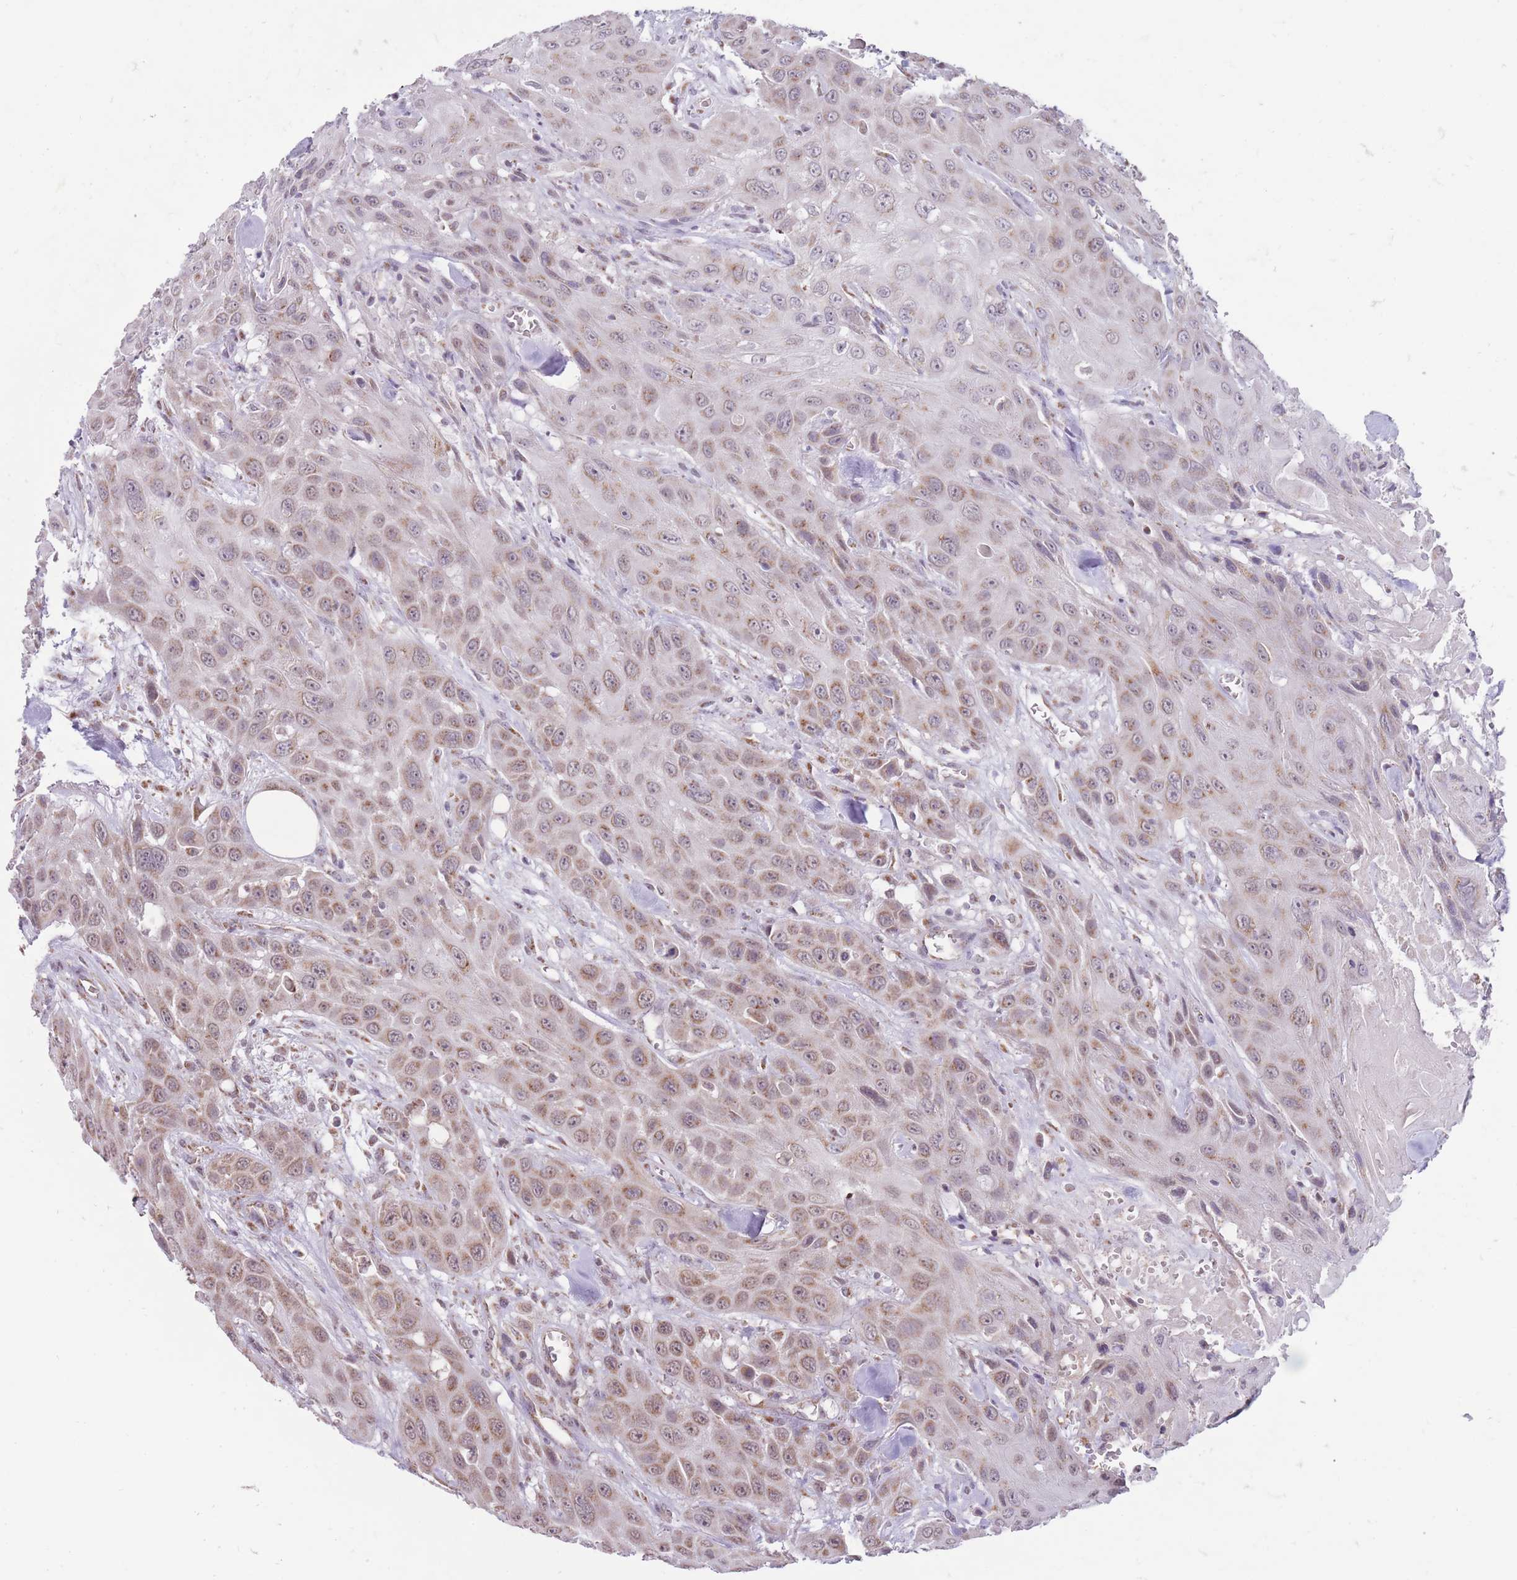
{"staining": {"intensity": "weak", "quantity": "25%-75%", "location": "cytoplasmic/membranous"}, "tissue": "head and neck cancer", "cell_type": "Tumor cells", "image_type": "cancer", "snomed": [{"axis": "morphology", "description": "Squamous cell carcinoma, NOS"}, {"axis": "topography", "description": "Head-Neck"}], "caption": "Squamous cell carcinoma (head and neck) stained for a protein (brown) reveals weak cytoplasmic/membranous positive expression in approximately 25%-75% of tumor cells.", "gene": "NELL1", "patient": {"sex": "male", "age": 81}}